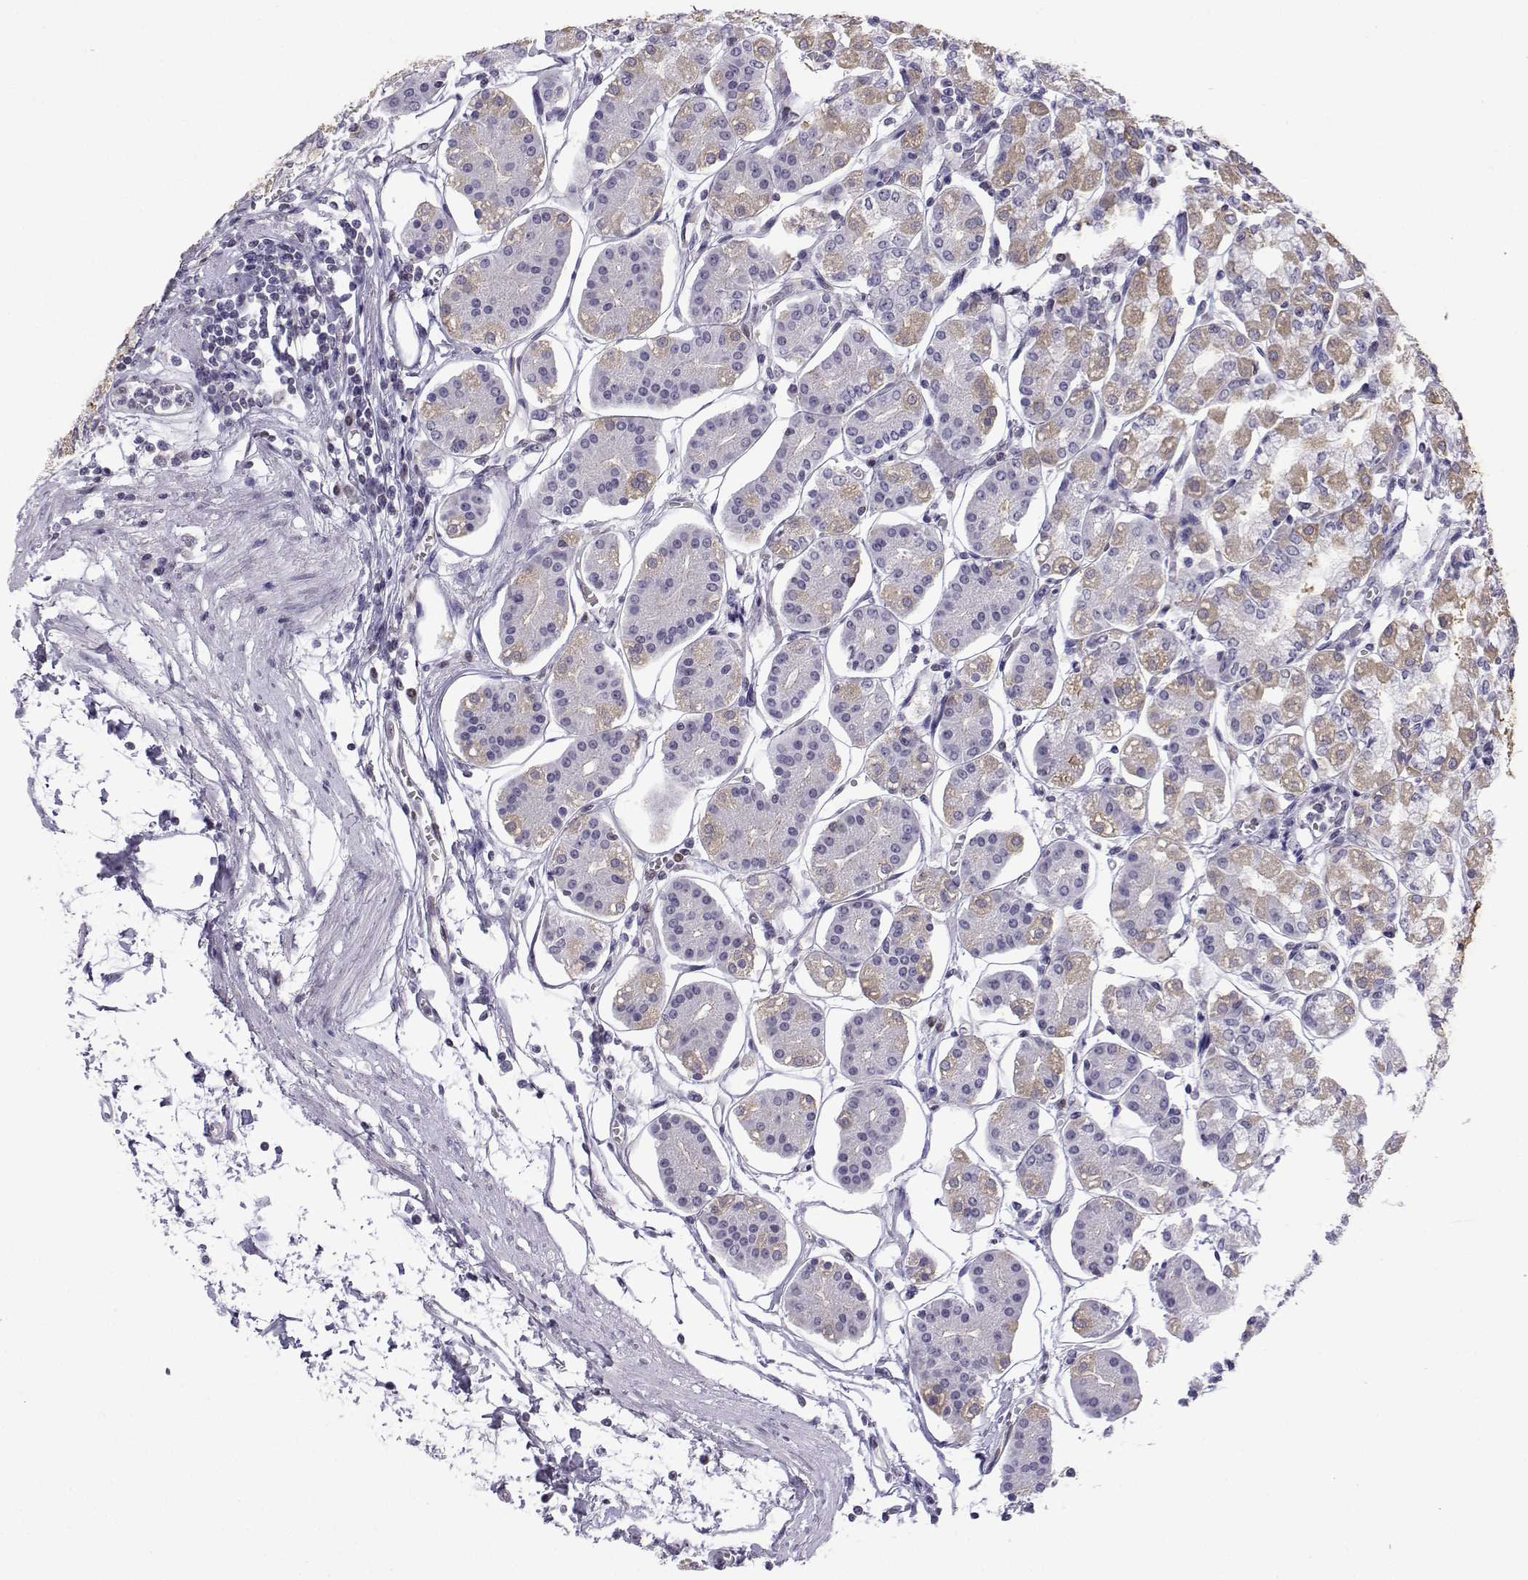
{"staining": {"intensity": "negative", "quantity": "none", "location": "none"}, "tissue": "stomach", "cell_type": "Glandular cells", "image_type": "normal", "snomed": [{"axis": "morphology", "description": "Normal tissue, NOS"}, {"axis": "topography", "description": "Skeletal muscle"}, {"axis": "topography", "description": "Stomach"}], "caption": "DAB immunohistochemical staining of benign stomach displays no significant expression in glandular cells. Brightfield microscopy of immunohistochemistry (IHC) stained with DAB (3,3'-diaminobenzidine) (brown) and hematoxylin (blue), captured at high magnification.", "gene": "INCENP", "patient": {"sex": "female", "age": 57}}